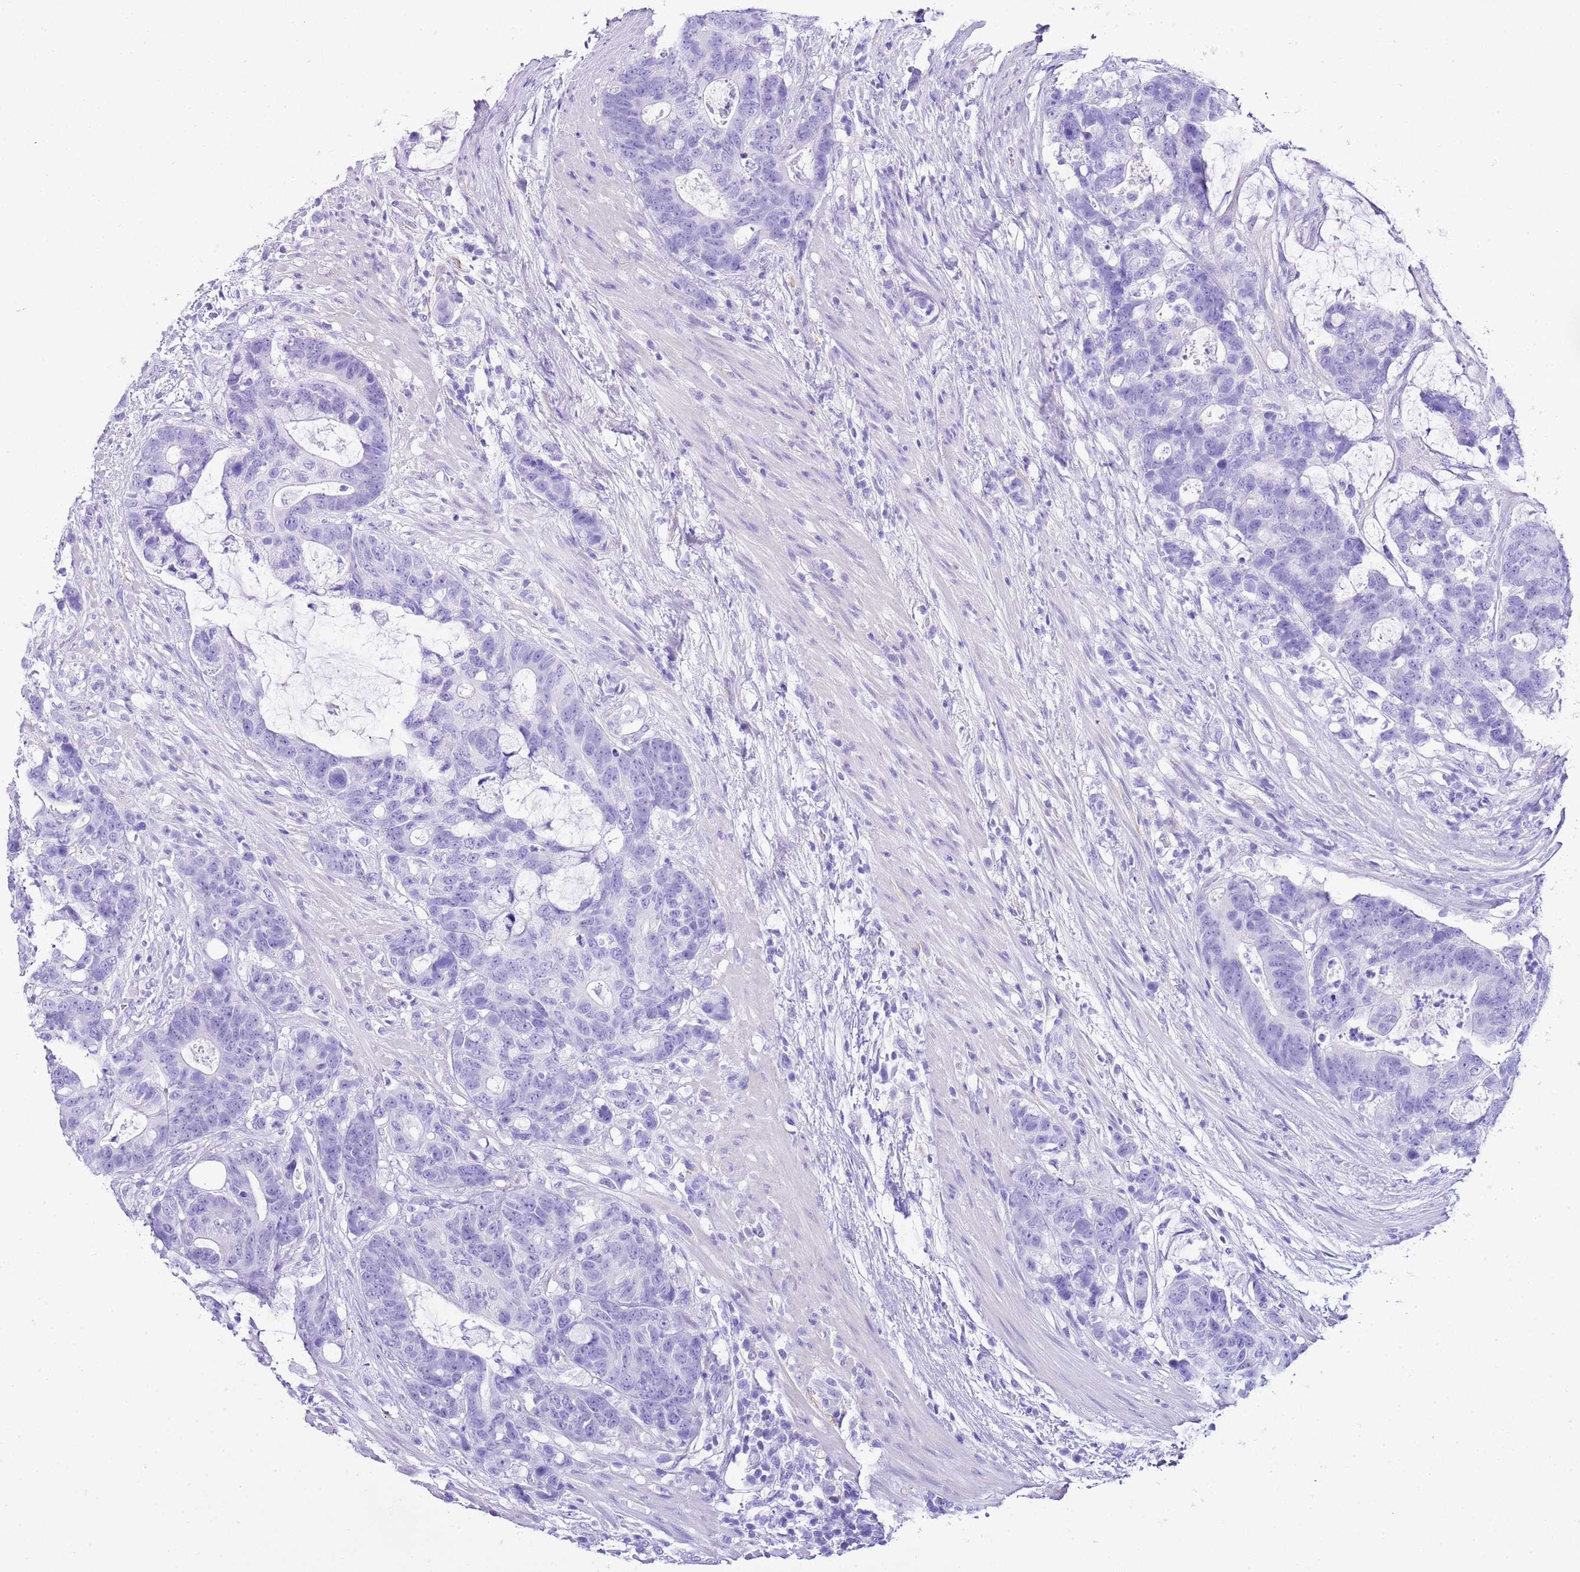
{"staining": {"intensity": "negative", "quantity": "none", "location": "none"}, "tissue": "colorectal cancer", "cell_type": "Tumor cells", "image_type": "cancer", "snomed": [{"axis": "morphology", "description": "Adenocarcinoma, NOS"}, {"axis": "topography", "description": "Colon"}], "caption": "Tumor cells show no significant protein expression in colorectal cancer (adenocarcinoma).", "gene": "KCNC1", "patient": {"sex": "female", "age": 82}}